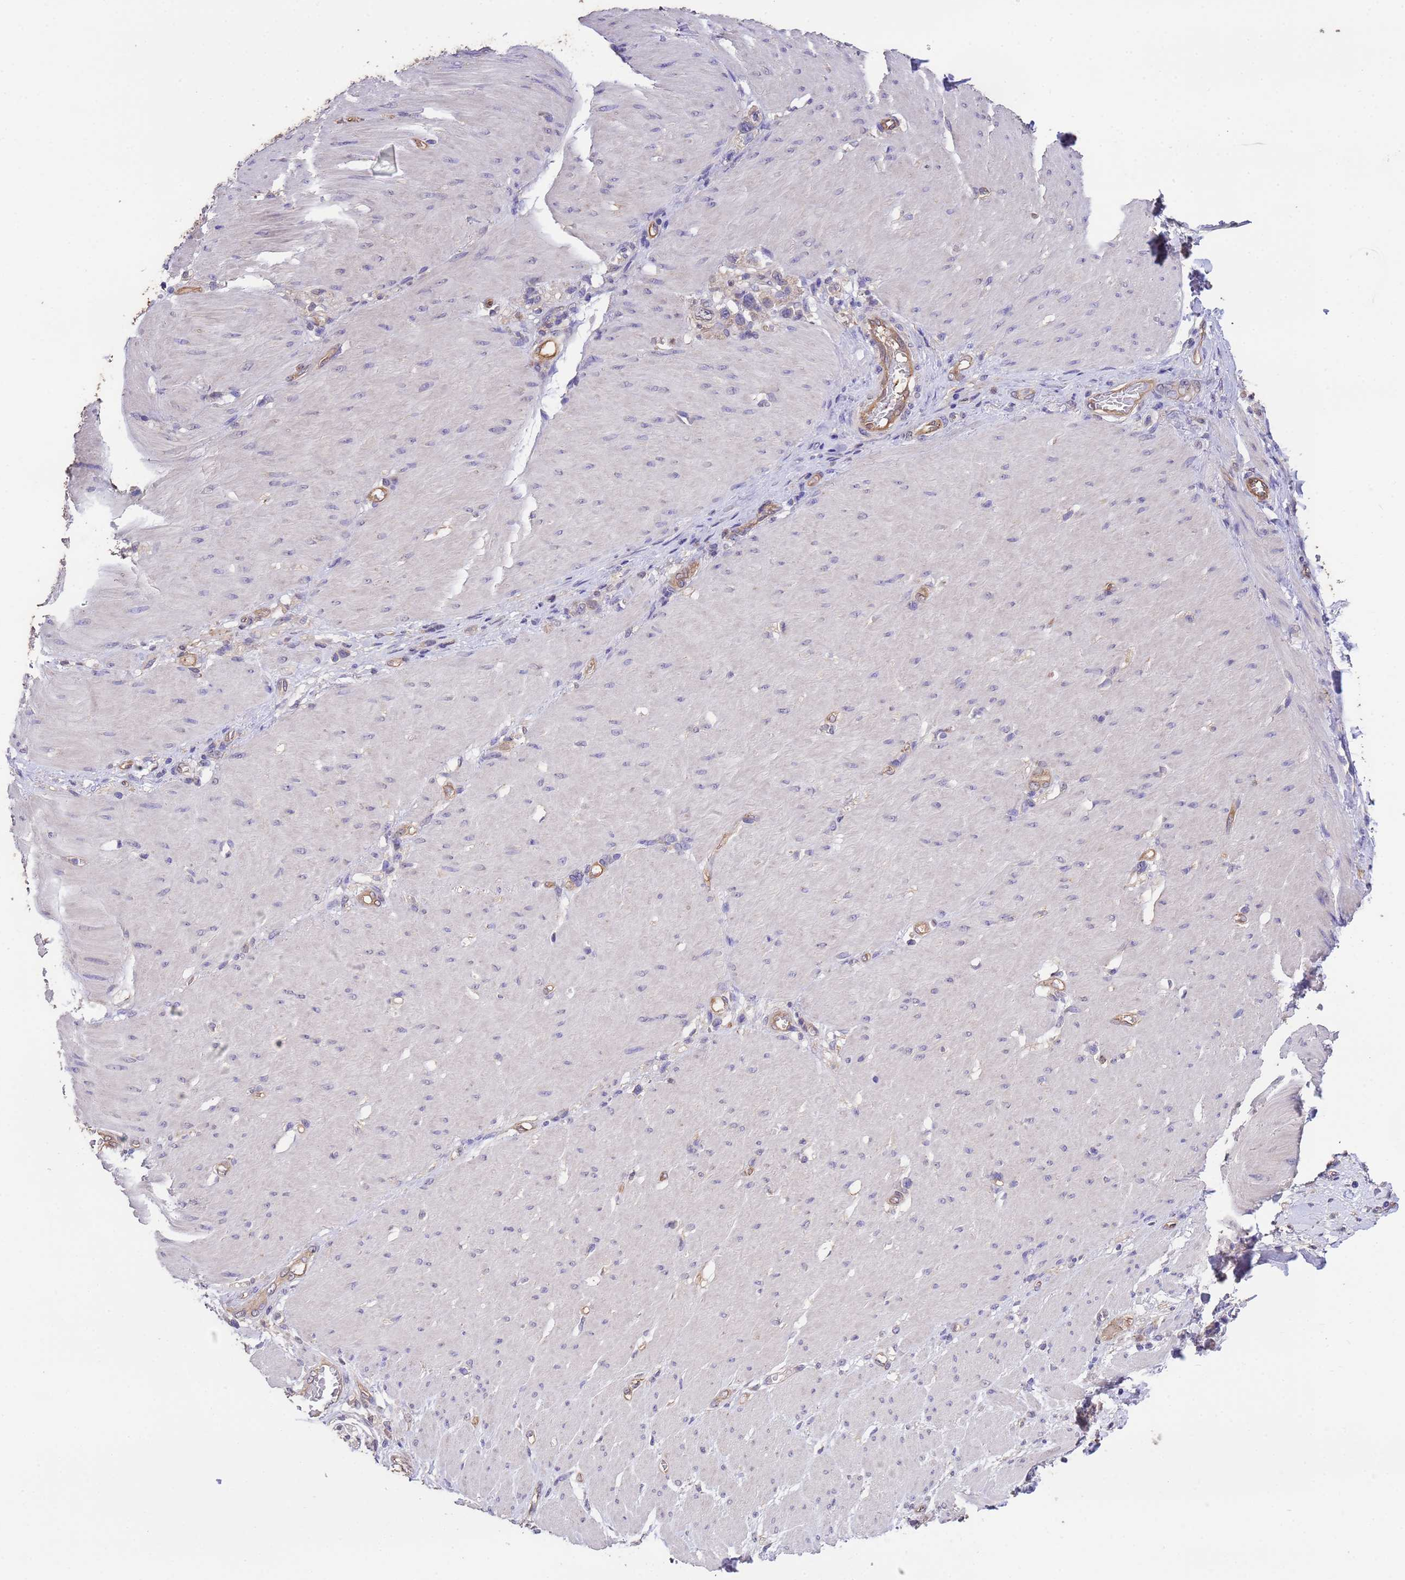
{"staining": {"intensity": "weak", "quantity": "<25%", "location": "cytoplasmic/membranous"}, "tissue": "stomach cancer", "cell_type": "Tumor cells", "image_type": "cancer", "snomed": [{"axis": "morphology", "description": "Normal tissue, NOS"}, {"axis": "morphology", "description": "Adenocarcinoma, NOS"}, {"axis": "topography", "description": "Stomach, upper"}, {"axis": "topography", "description": "Stomach"}], "caption": "Human stomach cancer stained for a protein using immunohistochemistry exhibits no staining in tumor cells.", "gene": "NPHP1", "patient": {"sex": "female", "age": 65}}